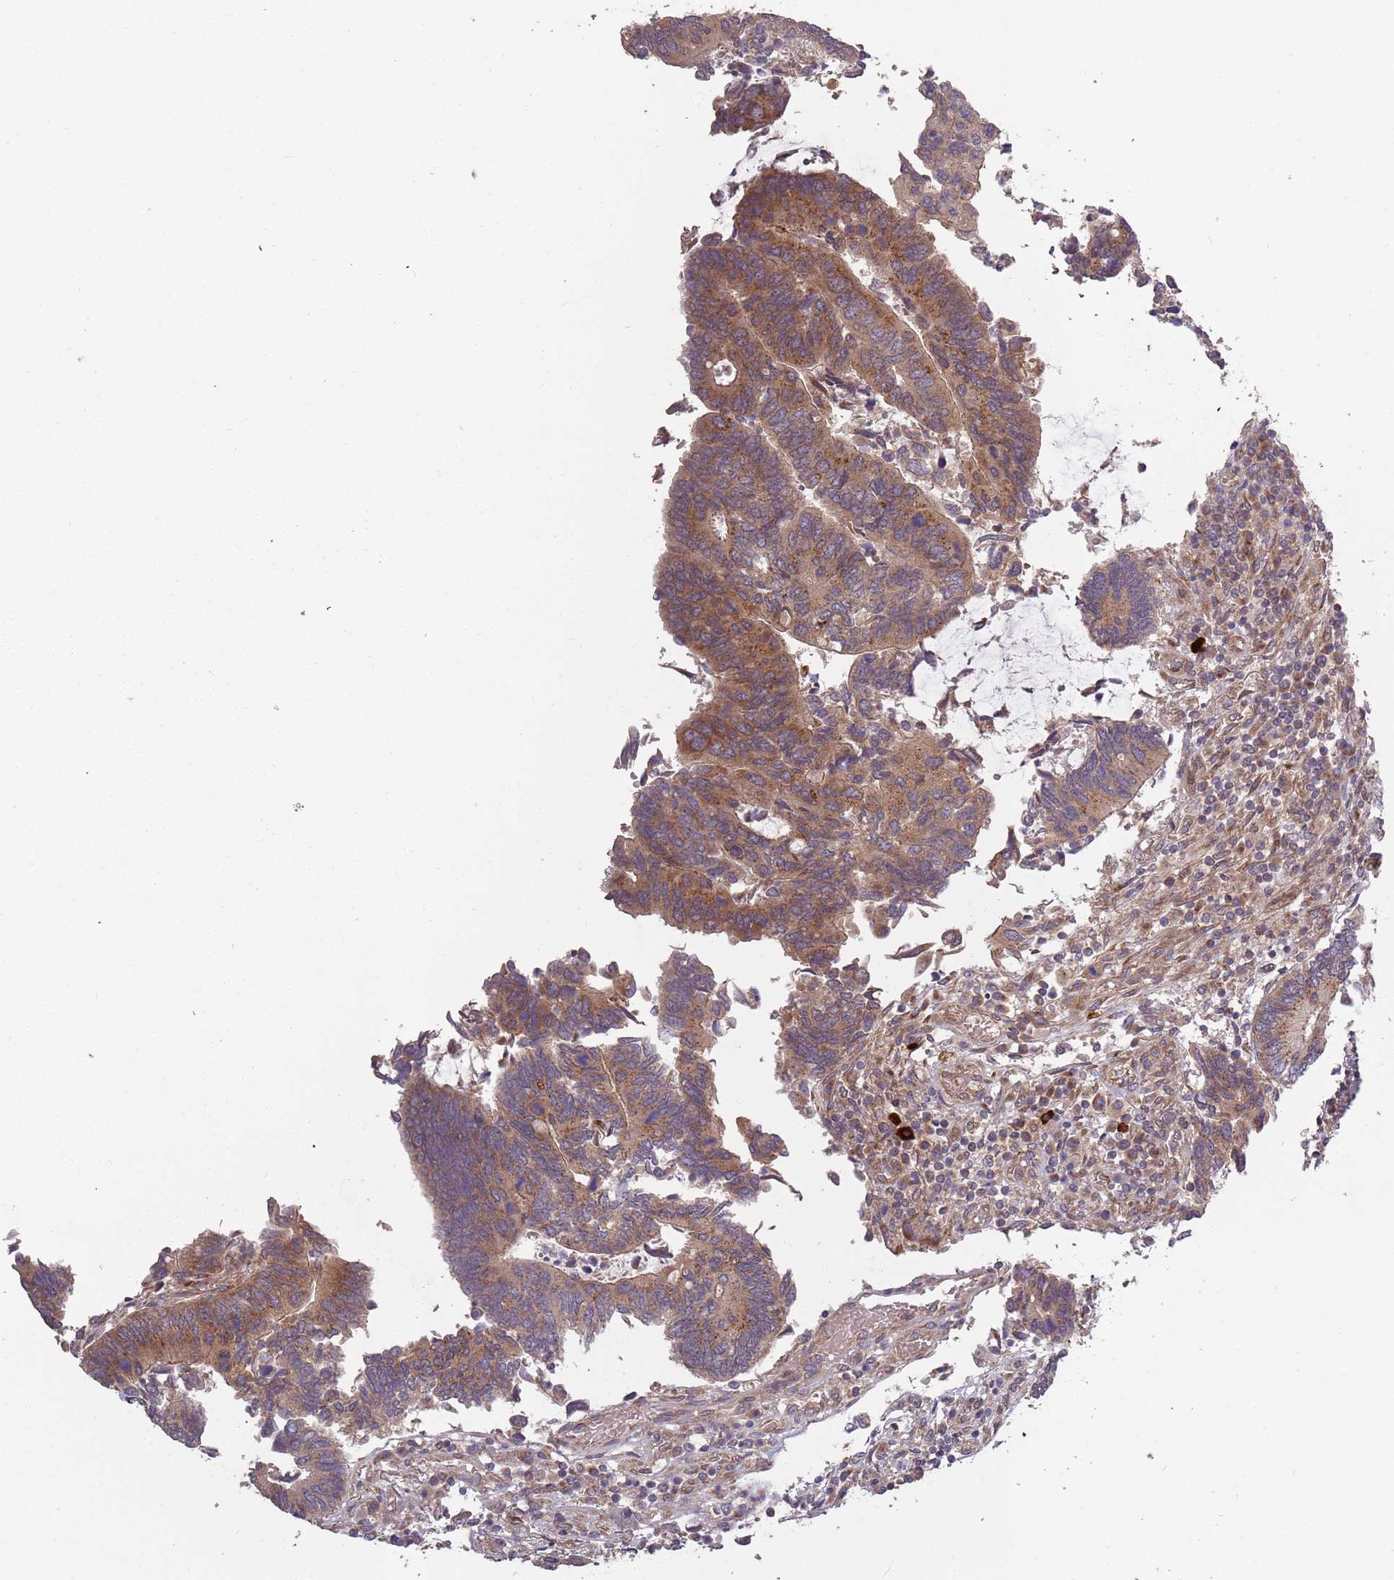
{"staining": {"intensity": "moderate", "quantity": ">75%", "location": "cytoplasmic/membranous"}, "tissue": "colorectal cancer", "cell_type": "Tumor cells", "image_type": "cancer", "snomed": [{"axis": "morphology", "description": "Adenocarcinoma, NOS"}, {"axis": "topography", "description": "Colon"}], "caption": "Immunohistochemical staining of human colorectal adenocarcinoma exhibits moderate cytoplasmic/membranous protein positivity in approximately >75% of tumor cells.", "gene": "PLD6", "patient": {"sex": "male", "age": 87}}